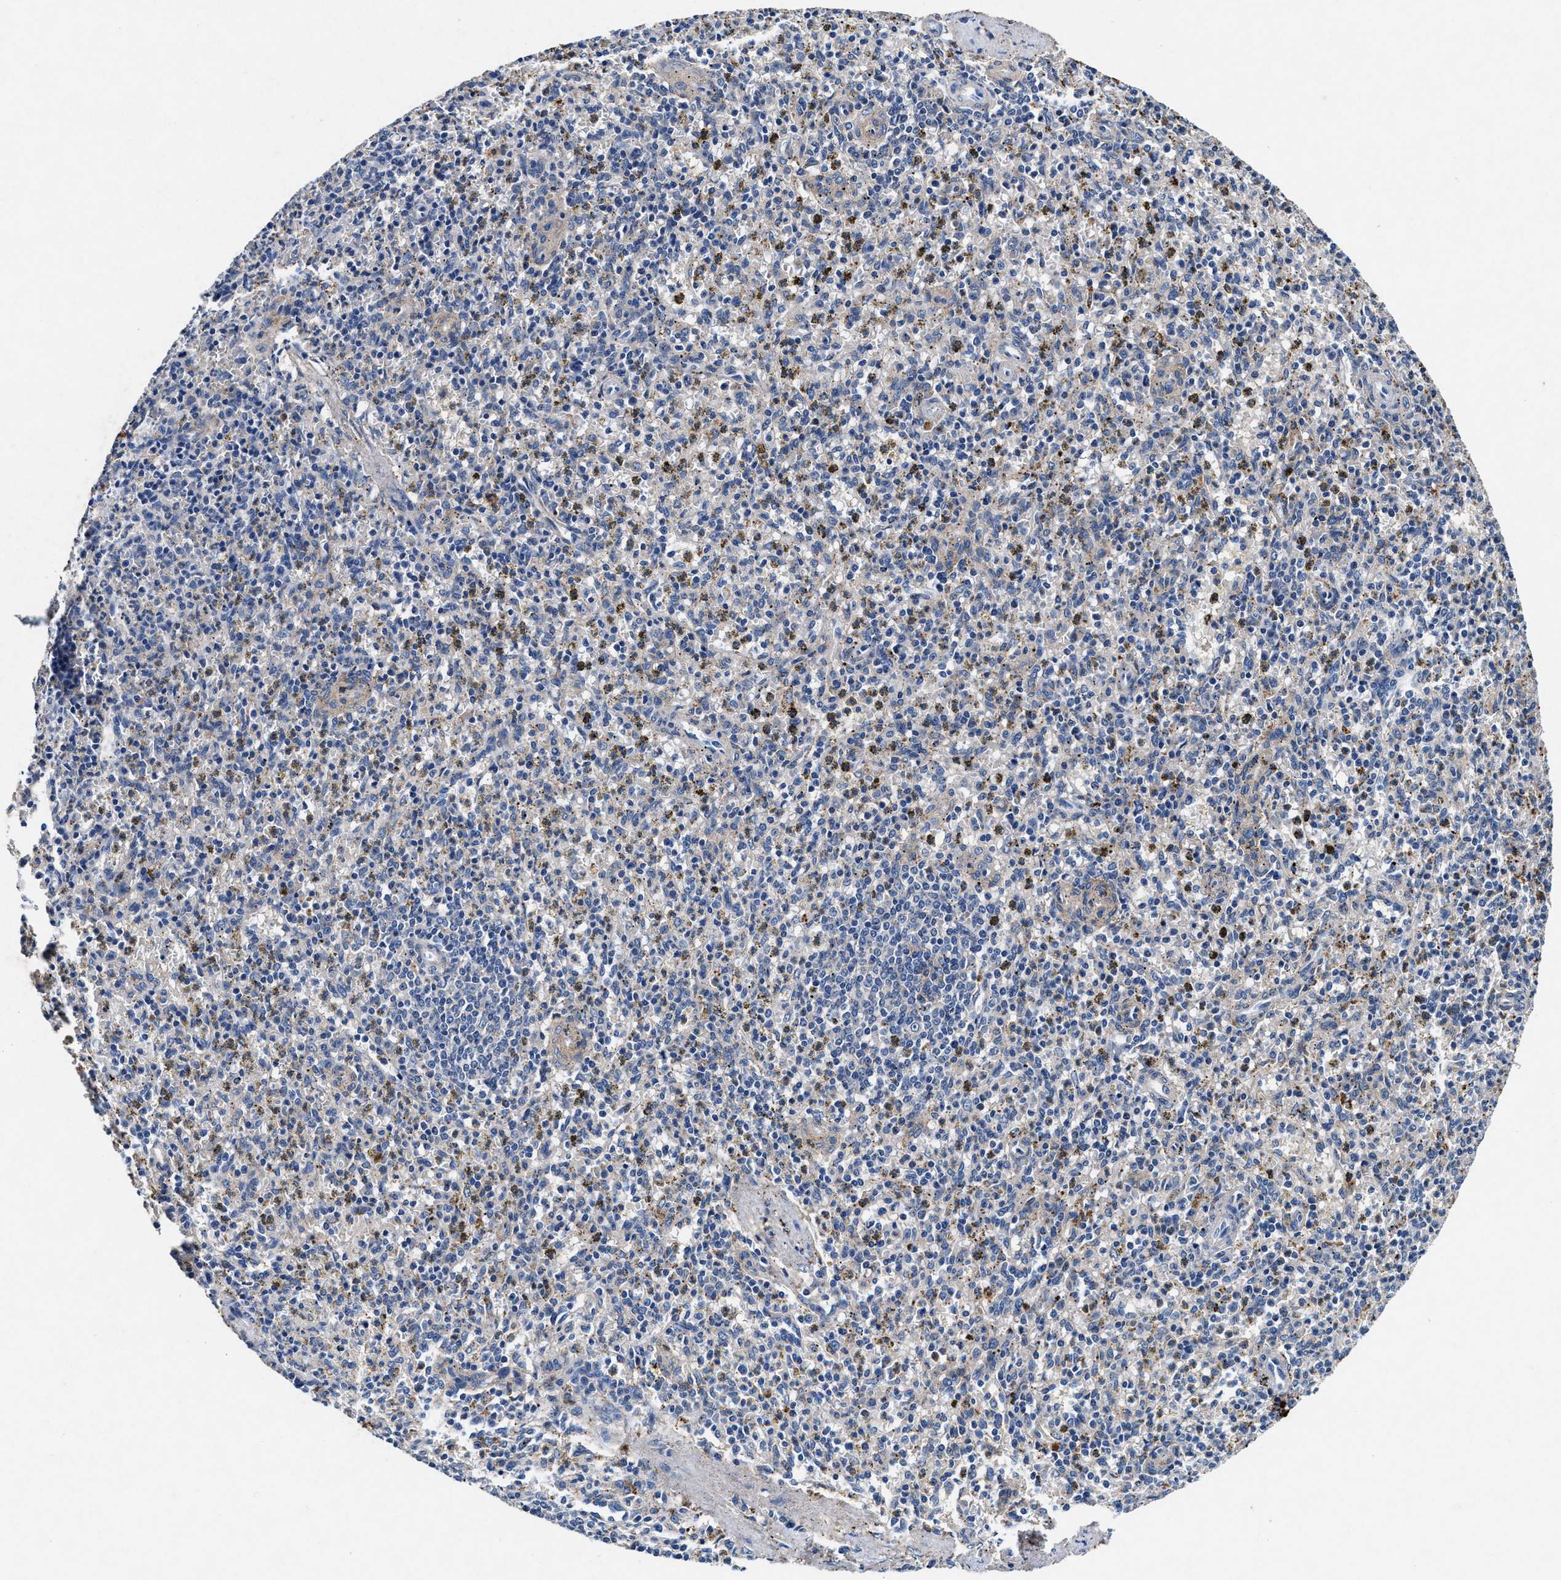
{"staining": {"intensity": "negative", "quantity": "none", "location": "none"}, "tissue": "spleen", "cell_type": "Cells in red pulp", "image_type": "normal", "snomed": [{"axis": "morphology", "description": "Normal tissue, NOS"}, {"axis": "topography", "description": "Spleen"}], "caption": "There is no significant expression in cells in red pulp of spleen. The staining is performed using DAB (3,3'-diaminobenzidine) brown chromogen with nuclei counter-stained in using hematoxylin.", "gene": "SLC8A1", "patient": {"sex": "male", "age": 72}}